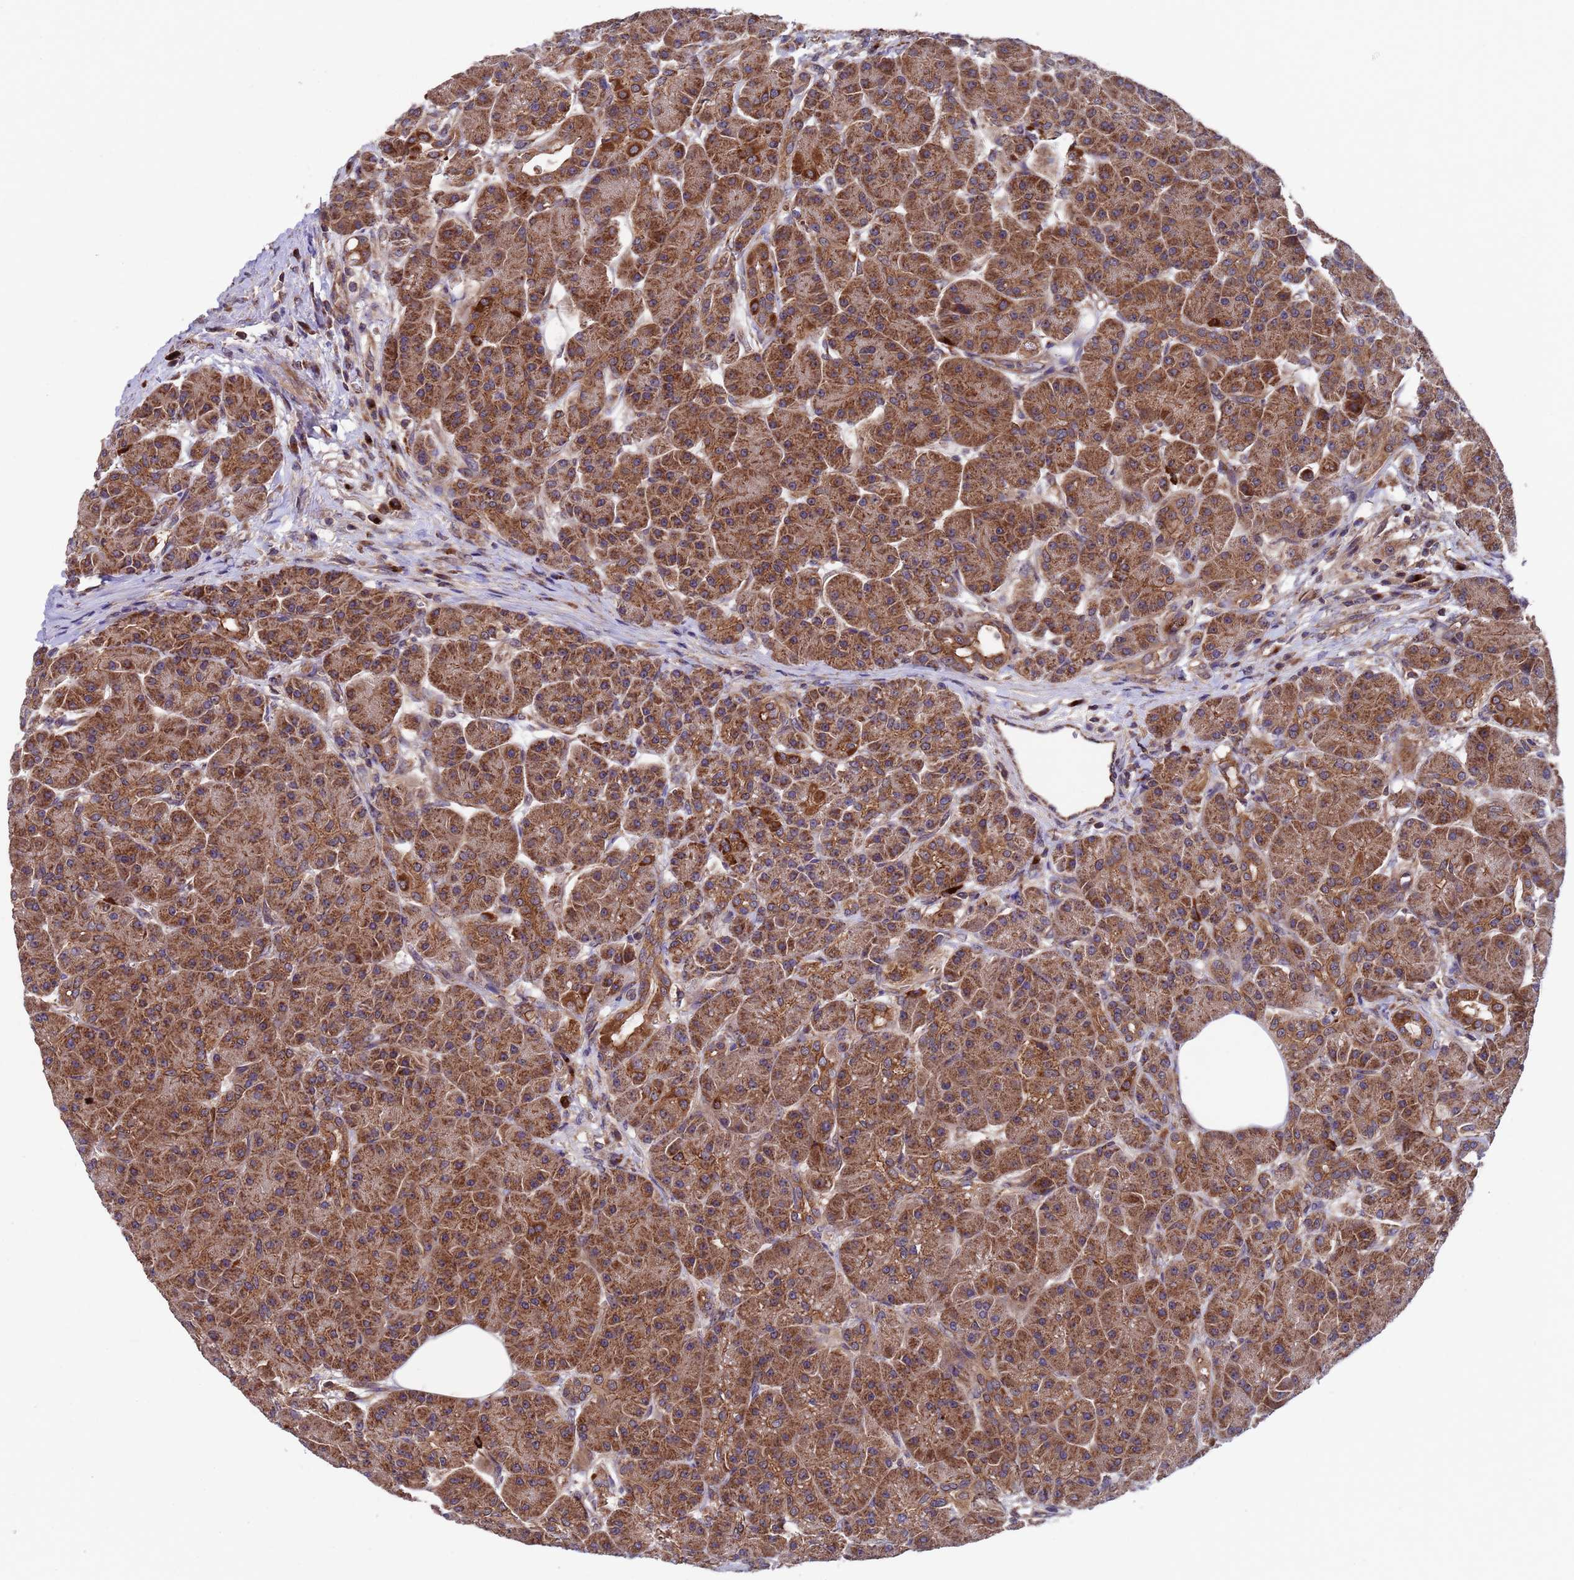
{"staining": {"intensity": "strong", "quantity": ">75%", "location": "cytoplasmic/membranous"}, "tissue": "pancreas", "cell_type": "Exocrine glandular cells", "image_type": "normal", "snomed": [{"axis": "morphology", "description": "Normal tissue, NOS"}, {"axis": "topography", "description": "Pancreas"}], "caption": "This histopathology image shows immunohistochemistry (IHC) staining of normal human pancreas, with high strong cytoplasmic/membranous expression in about >75% of exocrine glandular cells.", "gene": "TSR3", "patient": {"sex": "male", "age": 63}}